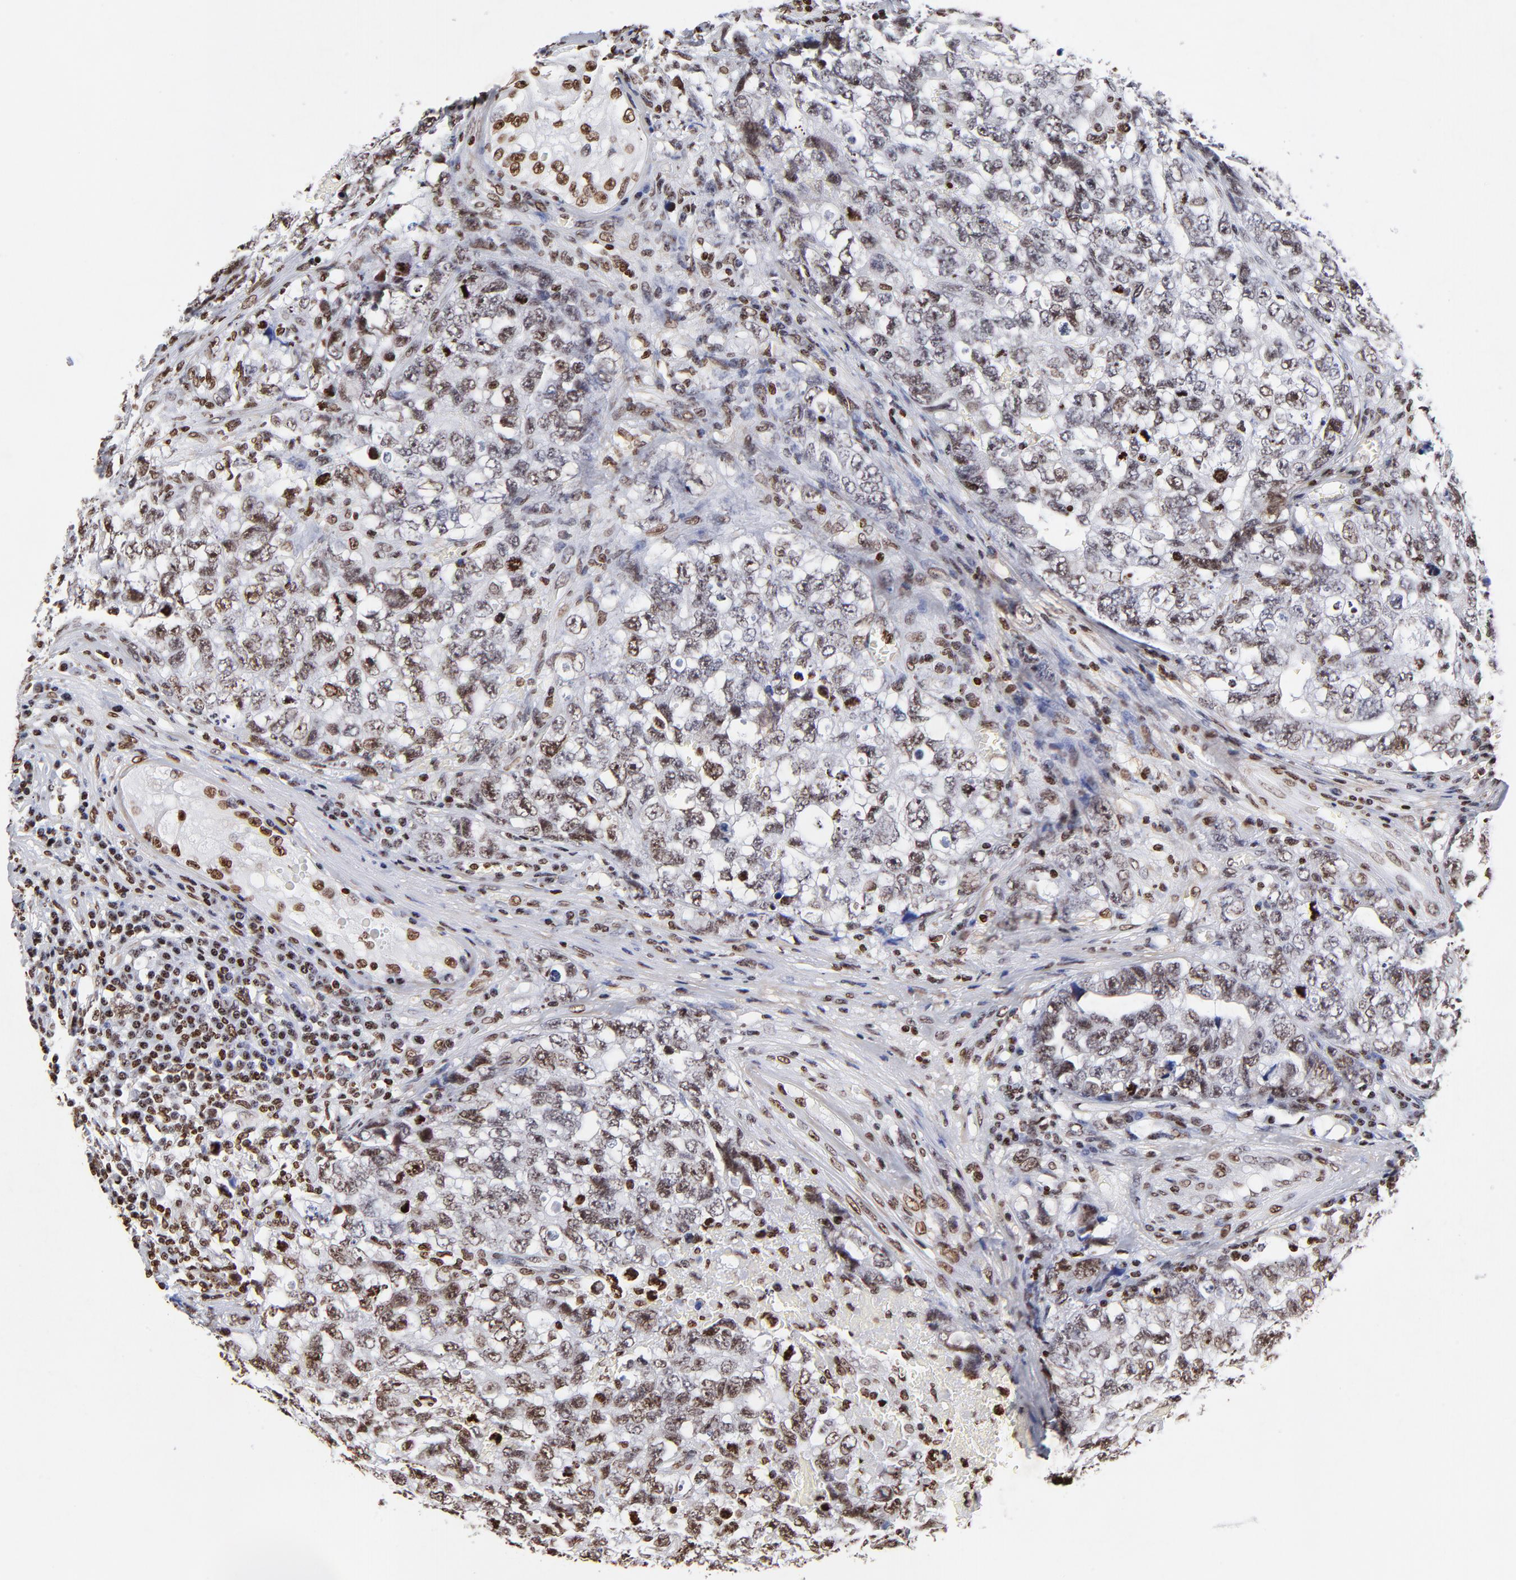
{"staining": {"intensity": "moderate", "quantity": ">75%", "location": "nuclear"}, "tissue": "testis cancer", "cell_type": "Tumor cells", "image_type": "cancer", "snomed": [{"axis": "morphology", "description": "Carcinoma, Embryonal, NOS"}, {"axis": "topography", "description": "Testis"}], "caption": "A medium amount of moderate nuclear positivity is present in about >75% of tumor cells in testis cancer (embryonal carcinoma) tissue.", "gene": "FBH1", "patient": {"sex": "male", "age": 31}}